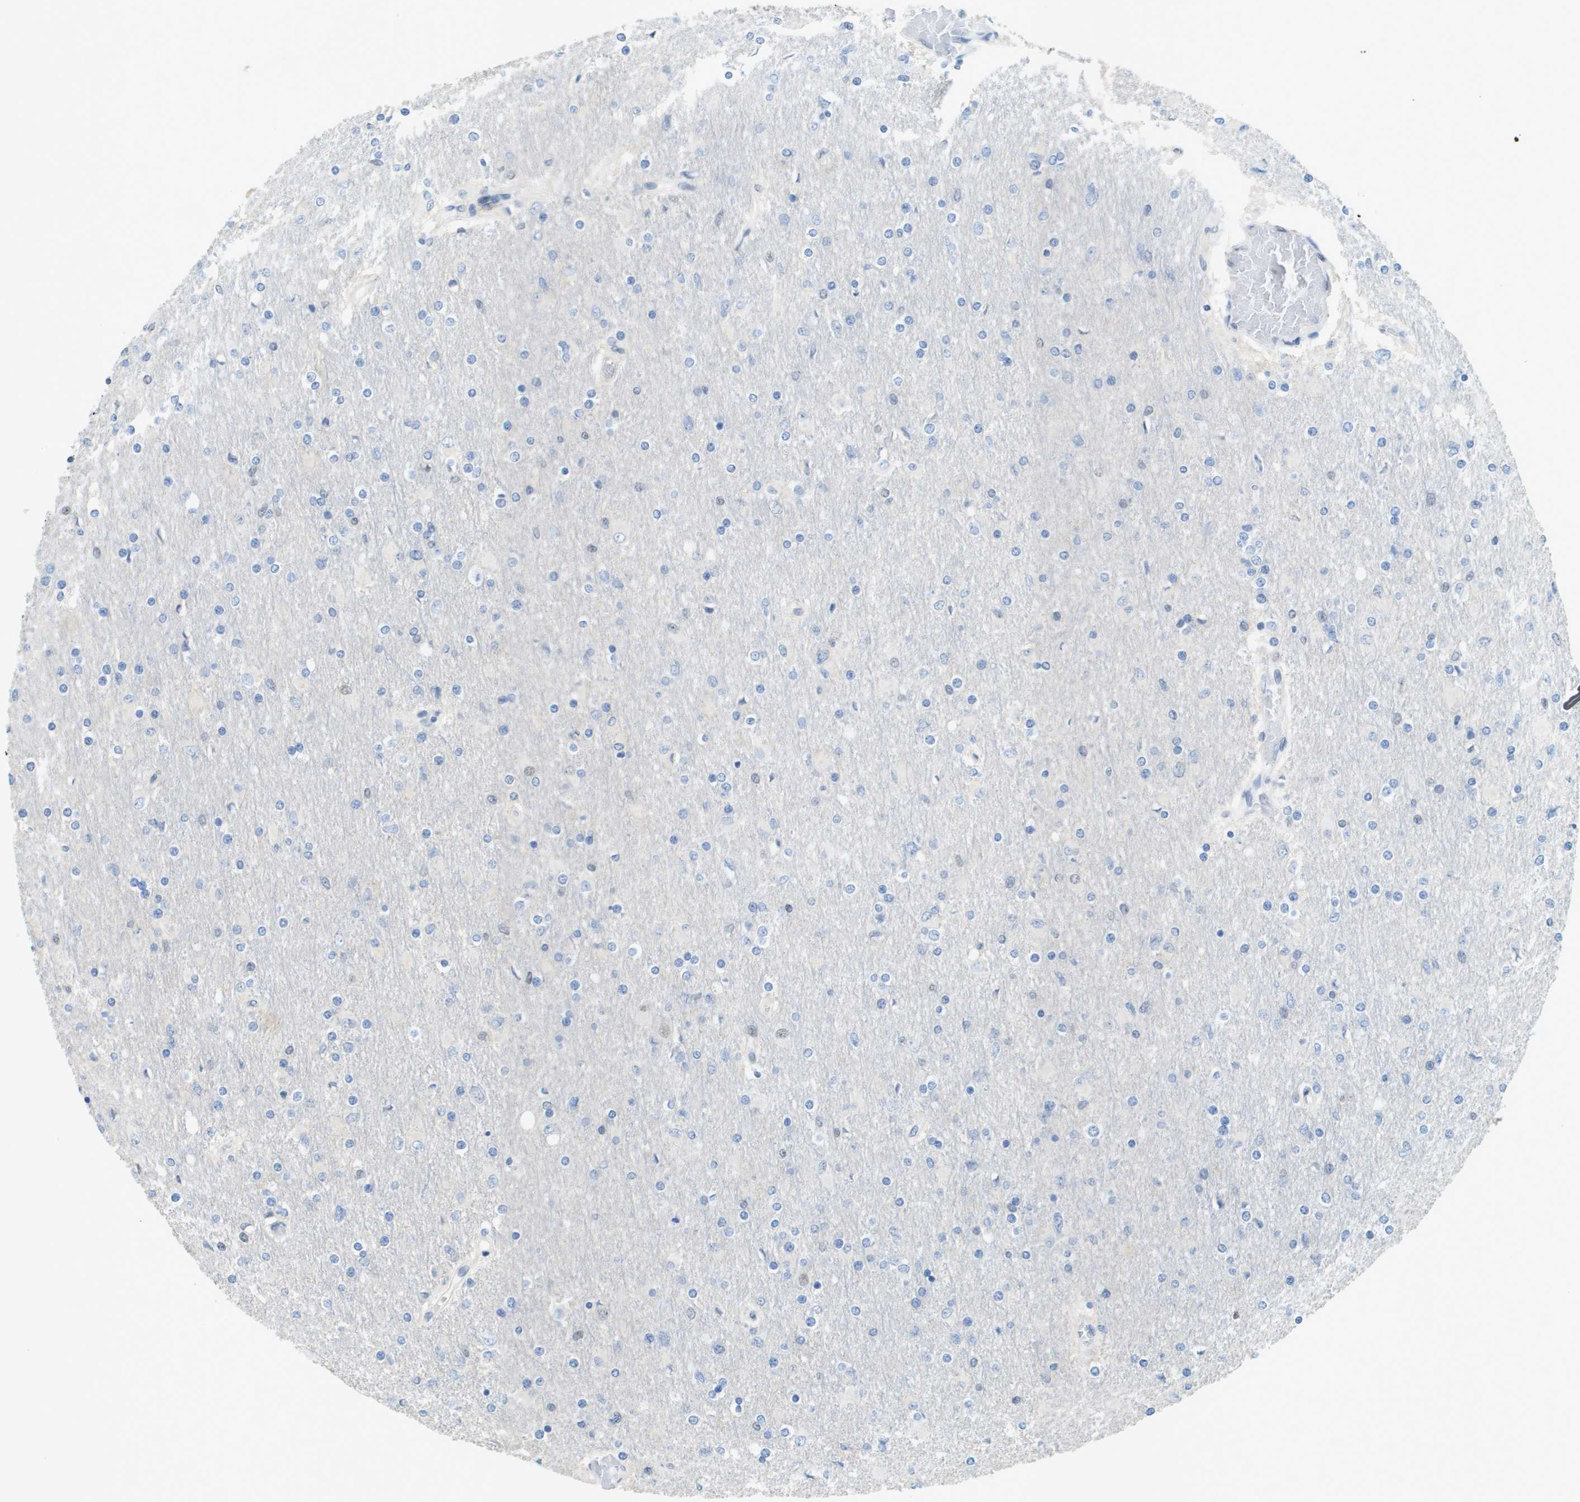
{"staining": {"intensity": "negative", "quantity": "none", "location": "none"}, "tissue": "glioma", "cell_type": "Tumor cells", "image_type": "cancer", "snomed": [{"axis": "morphology", "description": "Glioma, malignant, High grade"}, {"axis": "topography", "description": "Cerebral cortex"}], "caption": "A high-resolution photomicrograph shows IHC staining of malignant glioma (high-grade), which displays no significant expression in tumor cells.", "gene": "TP53RK", "patient": {"sex": "female", "age": 36}}